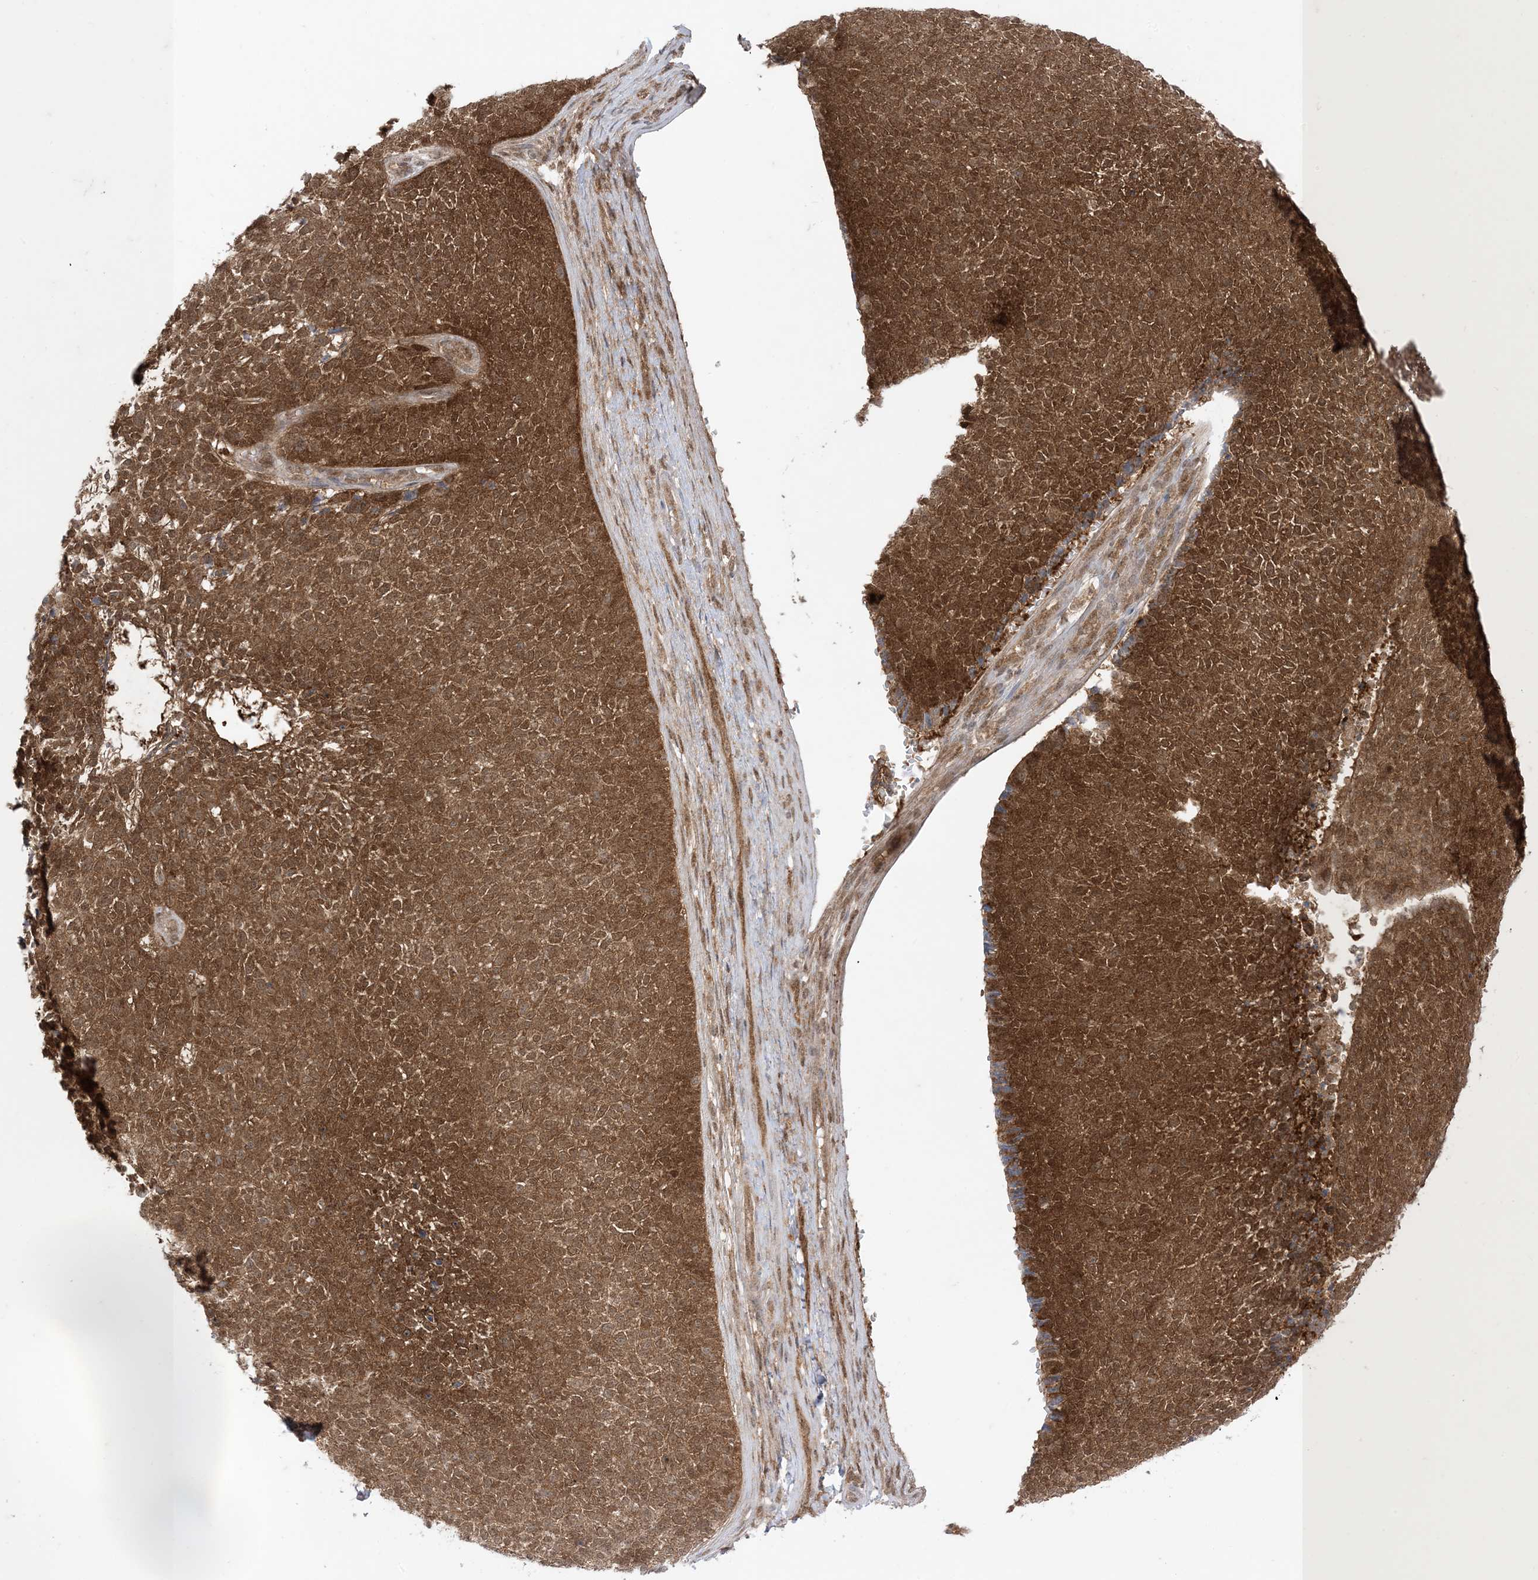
{"staining": {"intensity": "moderate", "quantity": ">75%", "location": "cytoplasmic/membranous"}, "tissue": "skin cancer", "cell_type": "Tumor cells", "image_type": "cancer", "snomed": [{"axis": "morphology", "description": "Basal cell carcinoma"}, {"axis": "topography", "description": "Skin"}], "caption": "This image demonstrates immunohistochemistry staining of basal cell carcinoma (skin), with medium moderate cytoplasmic/membranous expression in approximately >75% of tumor cells.", "gene": "PTPA", "patient": {"sex": "female", "age": 84}}